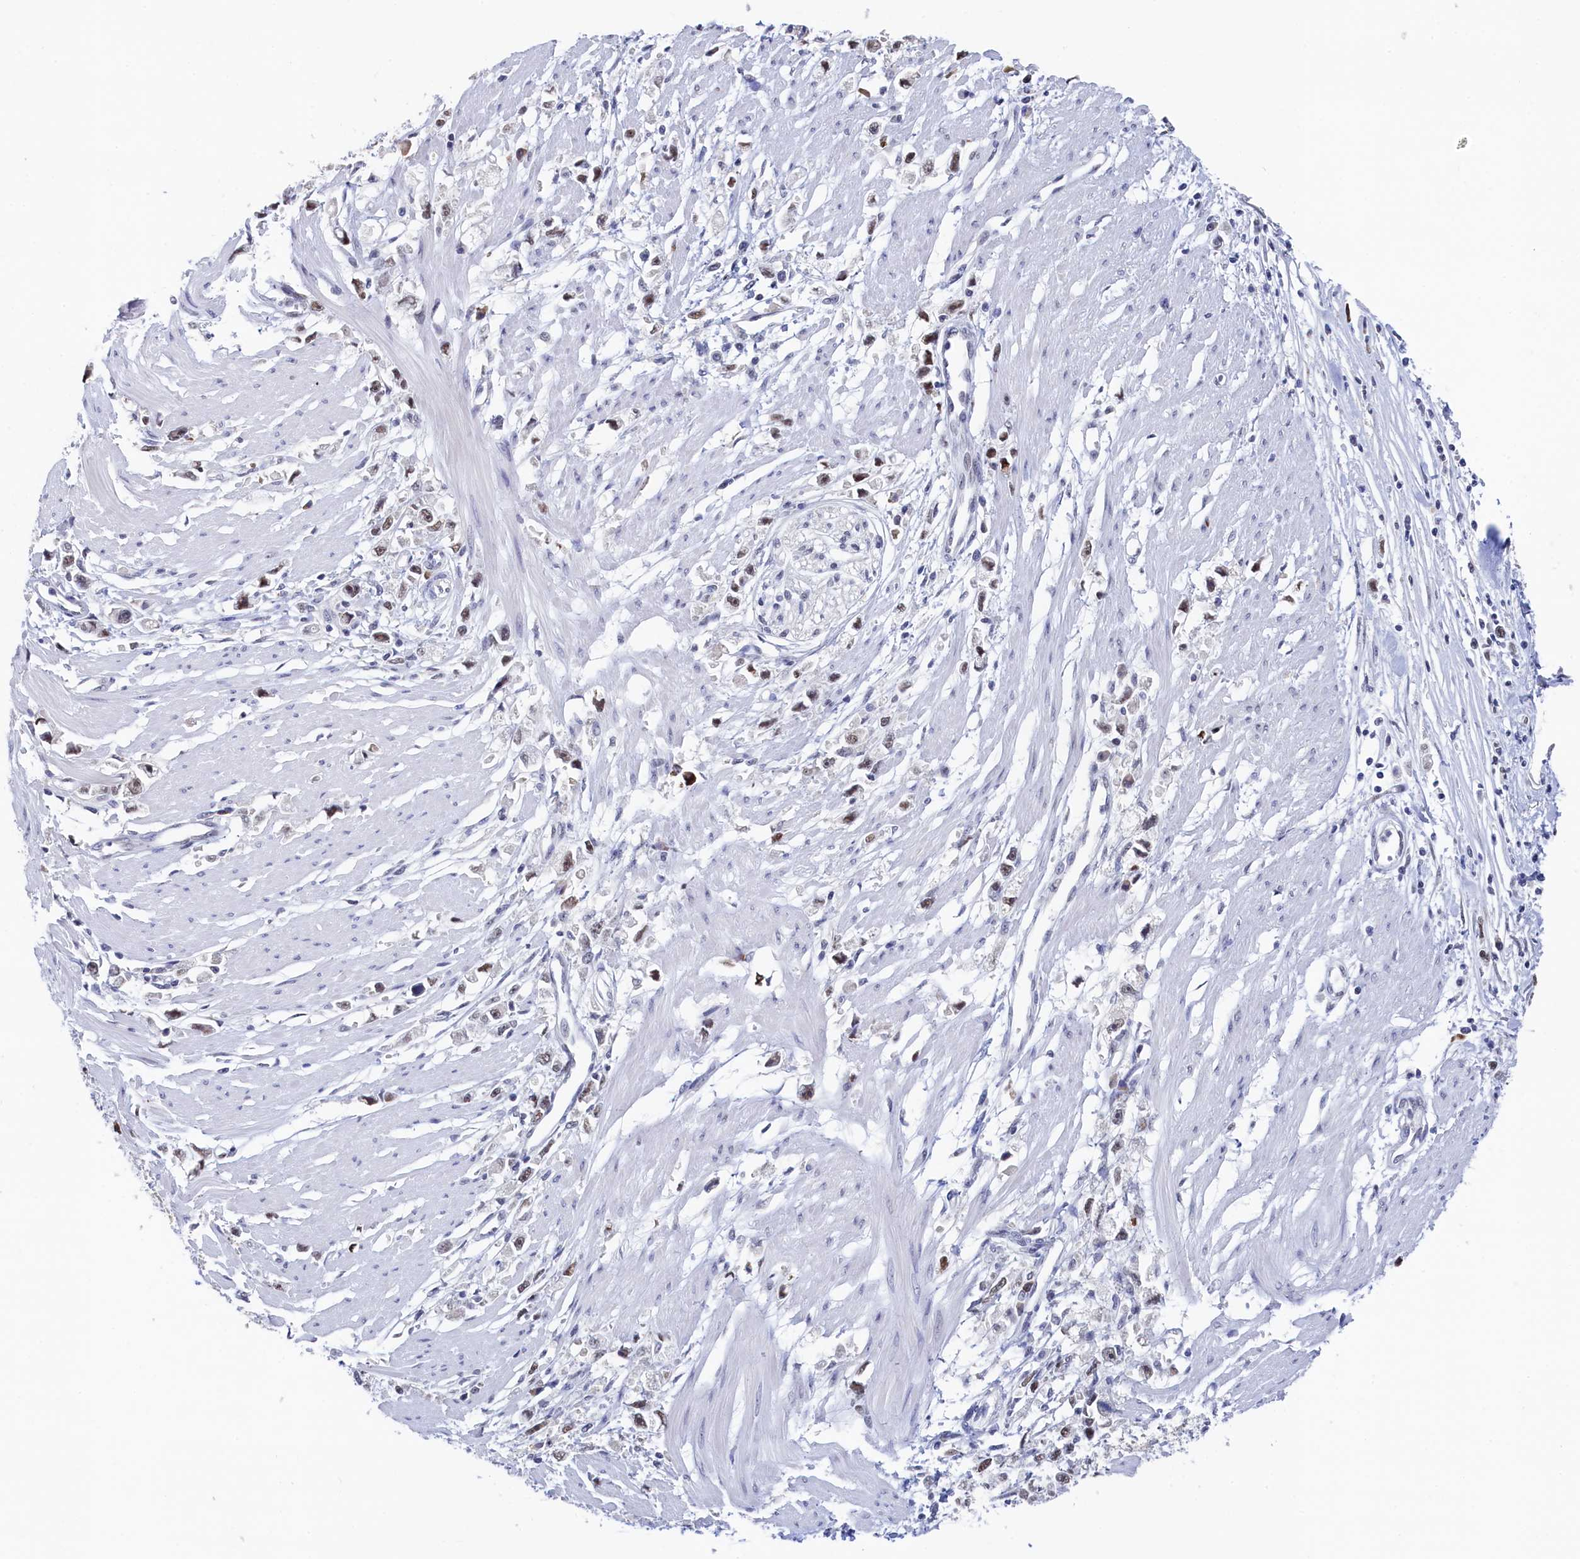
{"staining": {"intensity": "moderate", "quantity": "25%-75%", "location": "nuclear"}, "tissue": "stomach cancer", "cell_type": "Tumor cells", "image_type": "cancer", "snomed": [{"axis": "morphology", "description": "Adenocarcinoma, NOS"}, {"axis": "topography", "description": "Stomach"}], "caption": "About 25%-75% of tumor cells in human stomach cancer show moderate nuclear protein expression as visualized by brown immunohistochemical staining.", "gene": "MOSPD3", "patient": {"sex": "female", "age": 59}}